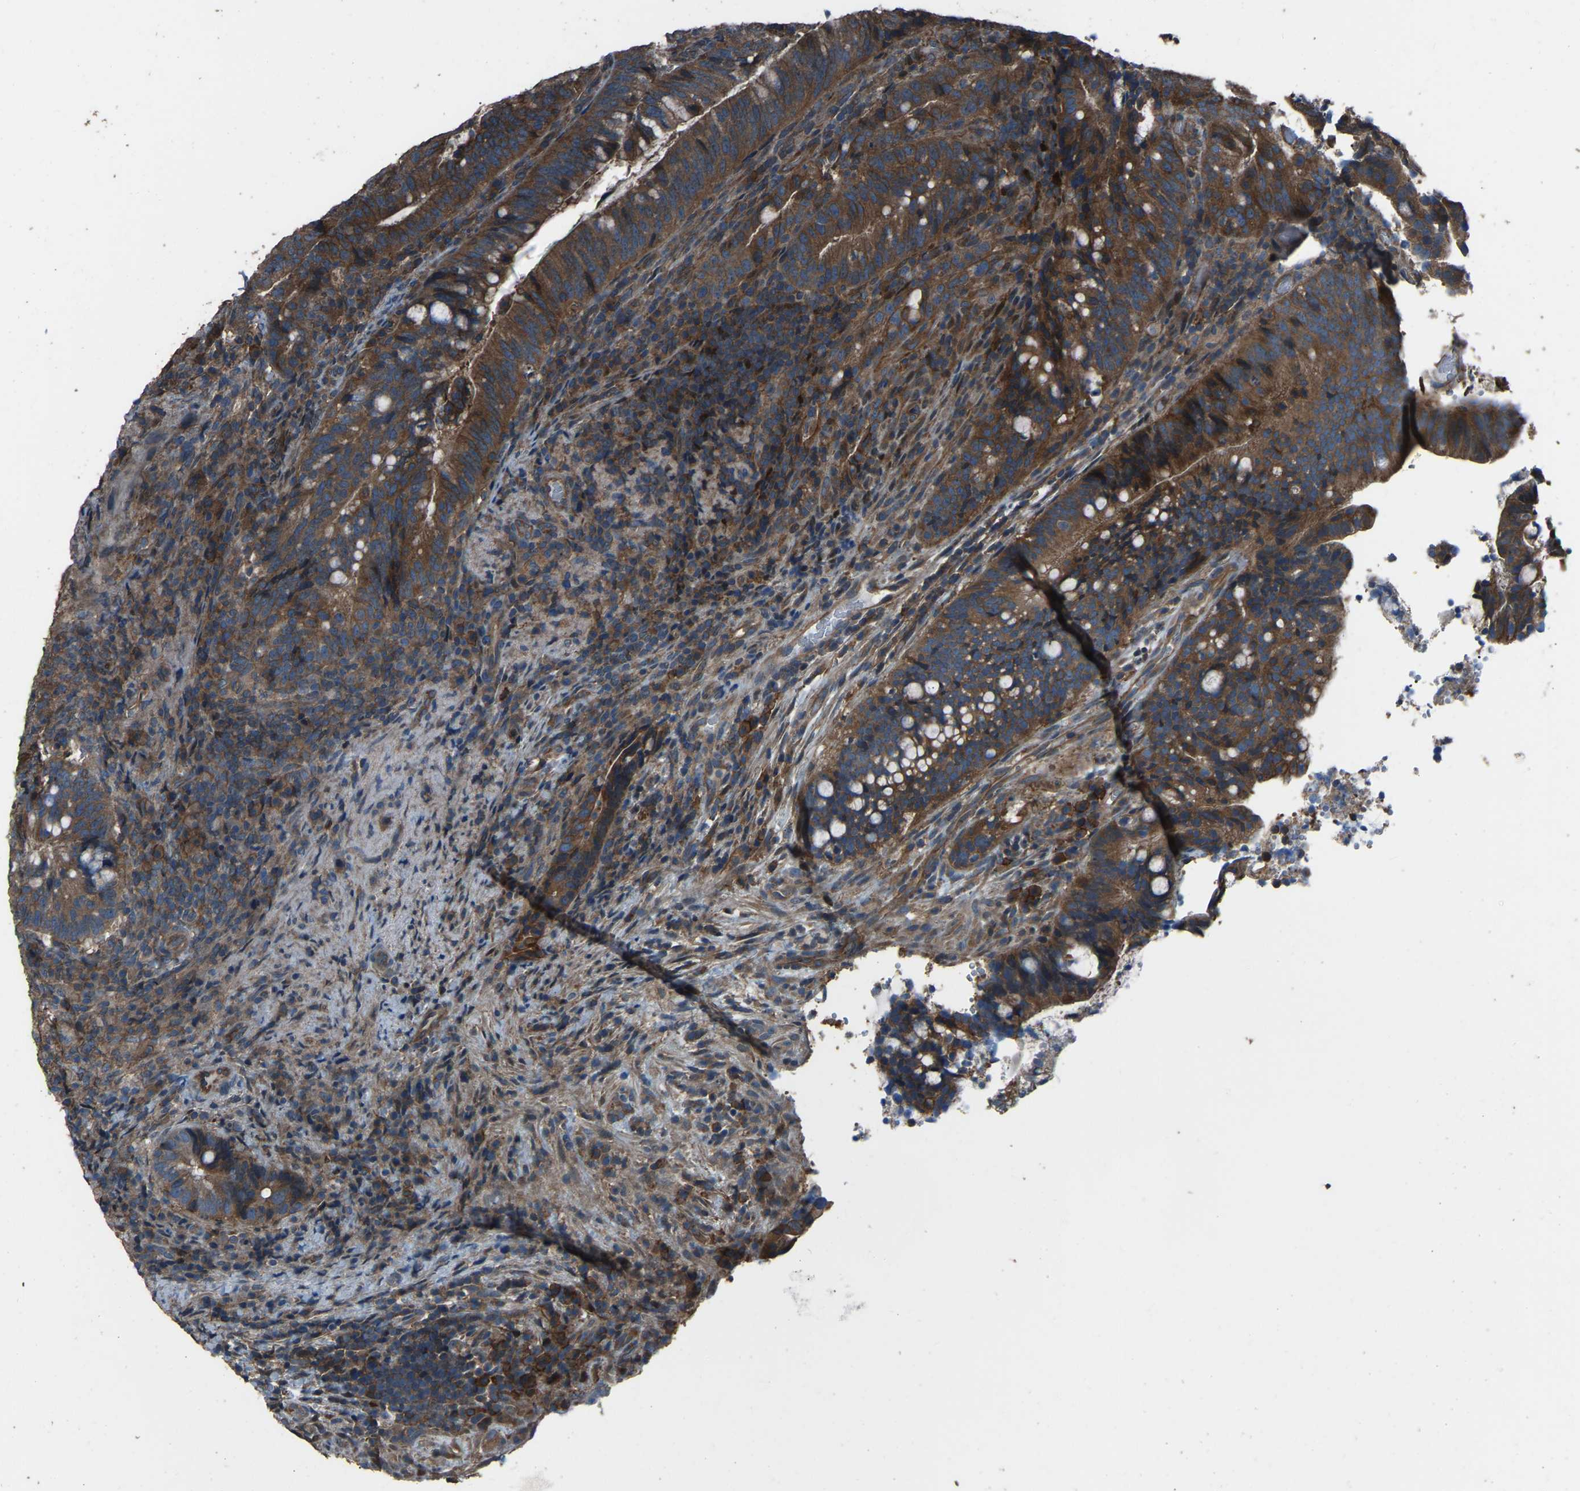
{"staining": {"intensity": "strong", "quantity": ">75%", "location": "cytoplasmic/membranous"}, "tissue": "colorectal cancer", "cell_type": "Tumor cells", "image_type": "cancer", "snomed": [{"axis": "morphology", "description": "Adenocarcinoma, NOS"}, {"axis": "topography", "description": "Colon"}], "caption": "Colorectal cancer (adenocarcinoma) was stained to show a protein in brown. There is high levels of strong cytoplasmic/membranous staining in approximately >75% of tumor cells.", "gene": "SLC4A2", "patient": {"sex": "female", "age": 66}}